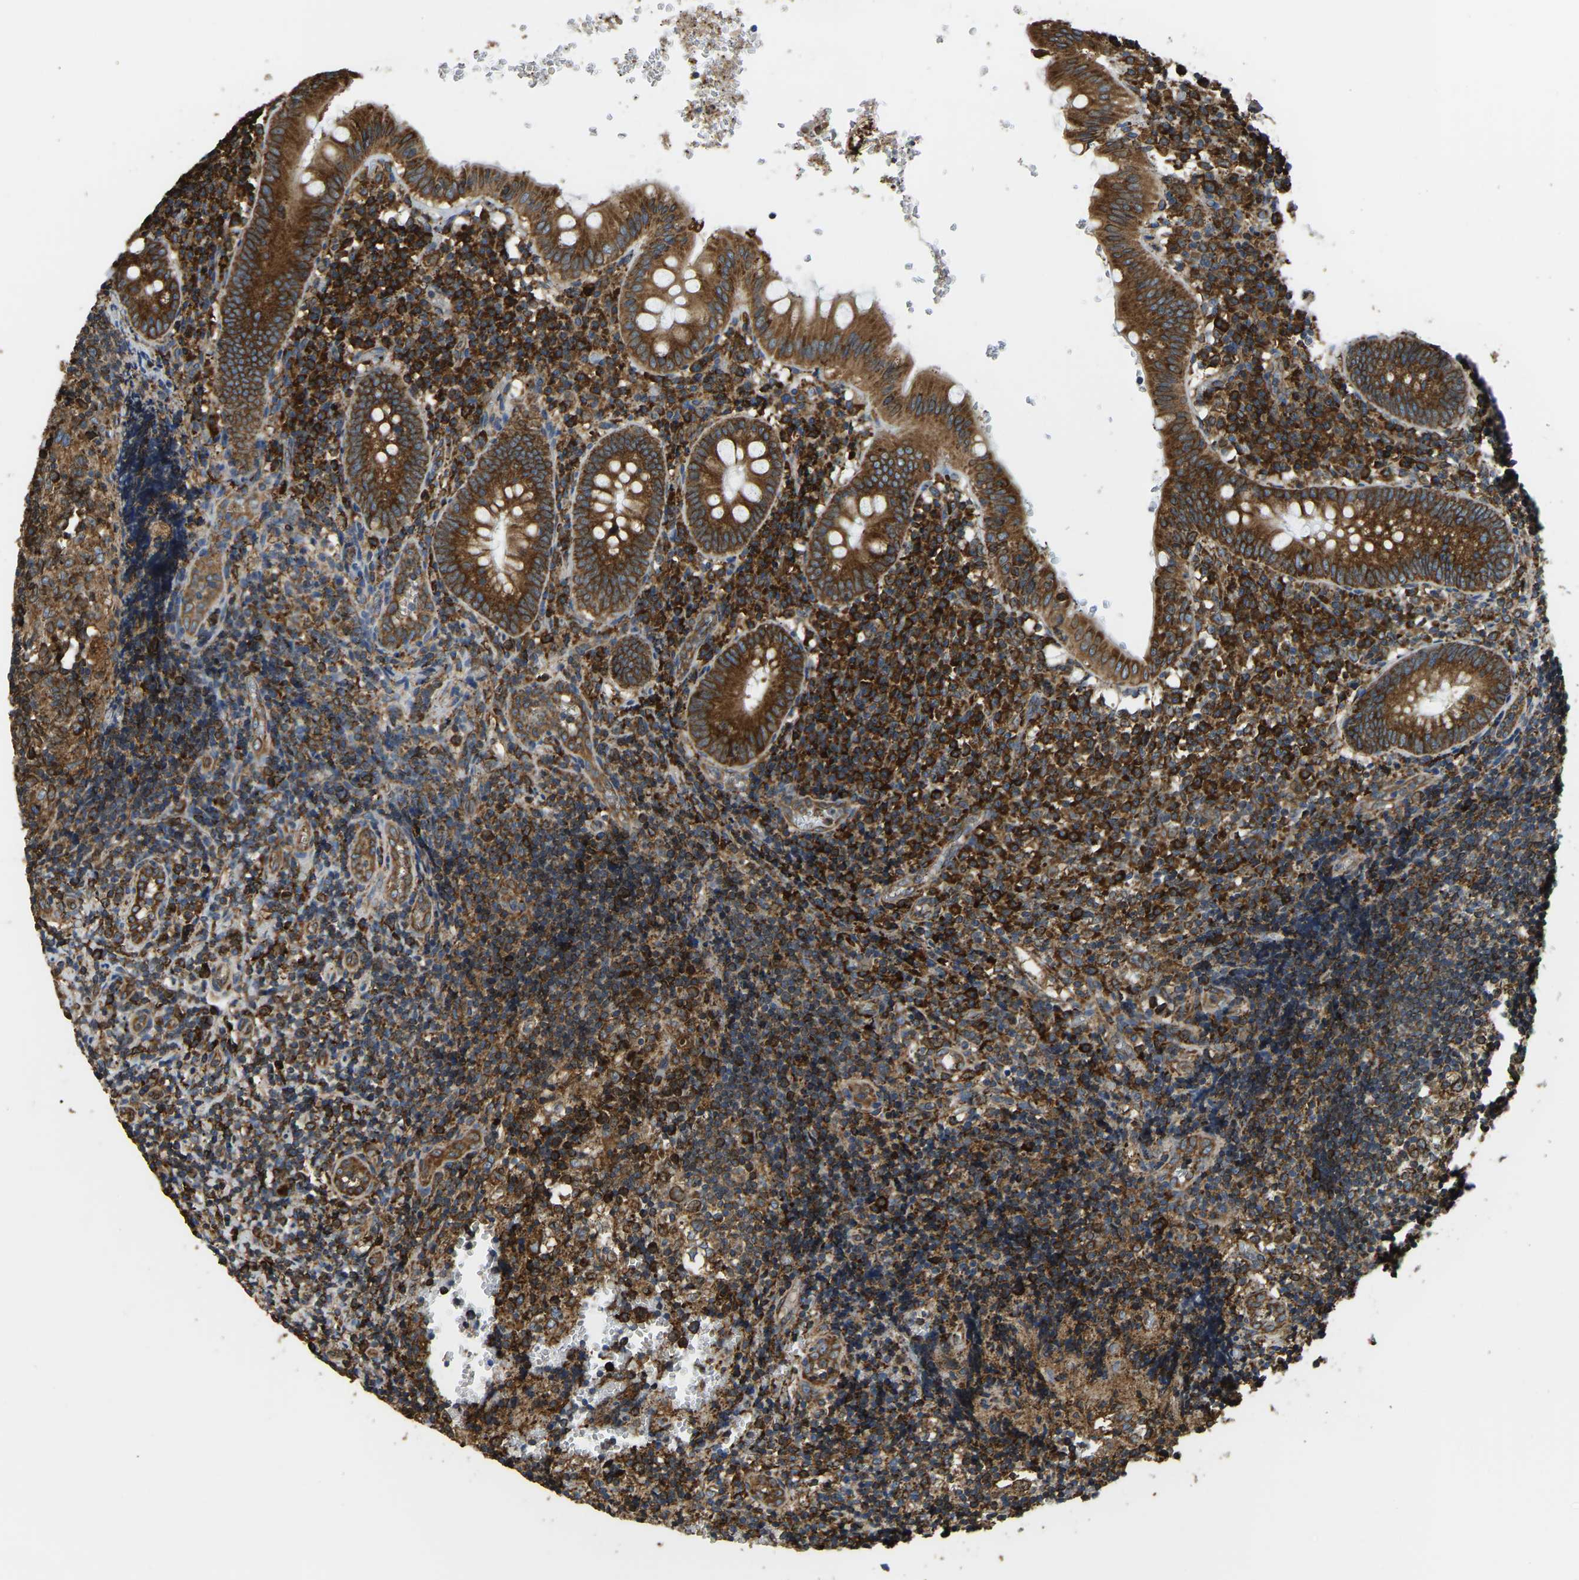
{"staining": {"intensity": "strong", "quantity": ">75%", "location": "cytoplasmic/membranous"}, "tissue": "appendix", "cell_type": "Glandular cells", "image_type": "normal", "snomed": [{"axis": "morphology", "description": "Normal tissue, NOS"}, {"axis": "topography", "description": "Appendix"}], "caption": "Immunohistochemistry (DAB) staining of benign human appendix demonstrates strong cytoplasmic/membranous protein positivity in approximately >75% of glandular cells.", "gene": "RNF115", "patient": {"sex": "male", "age": 8}}